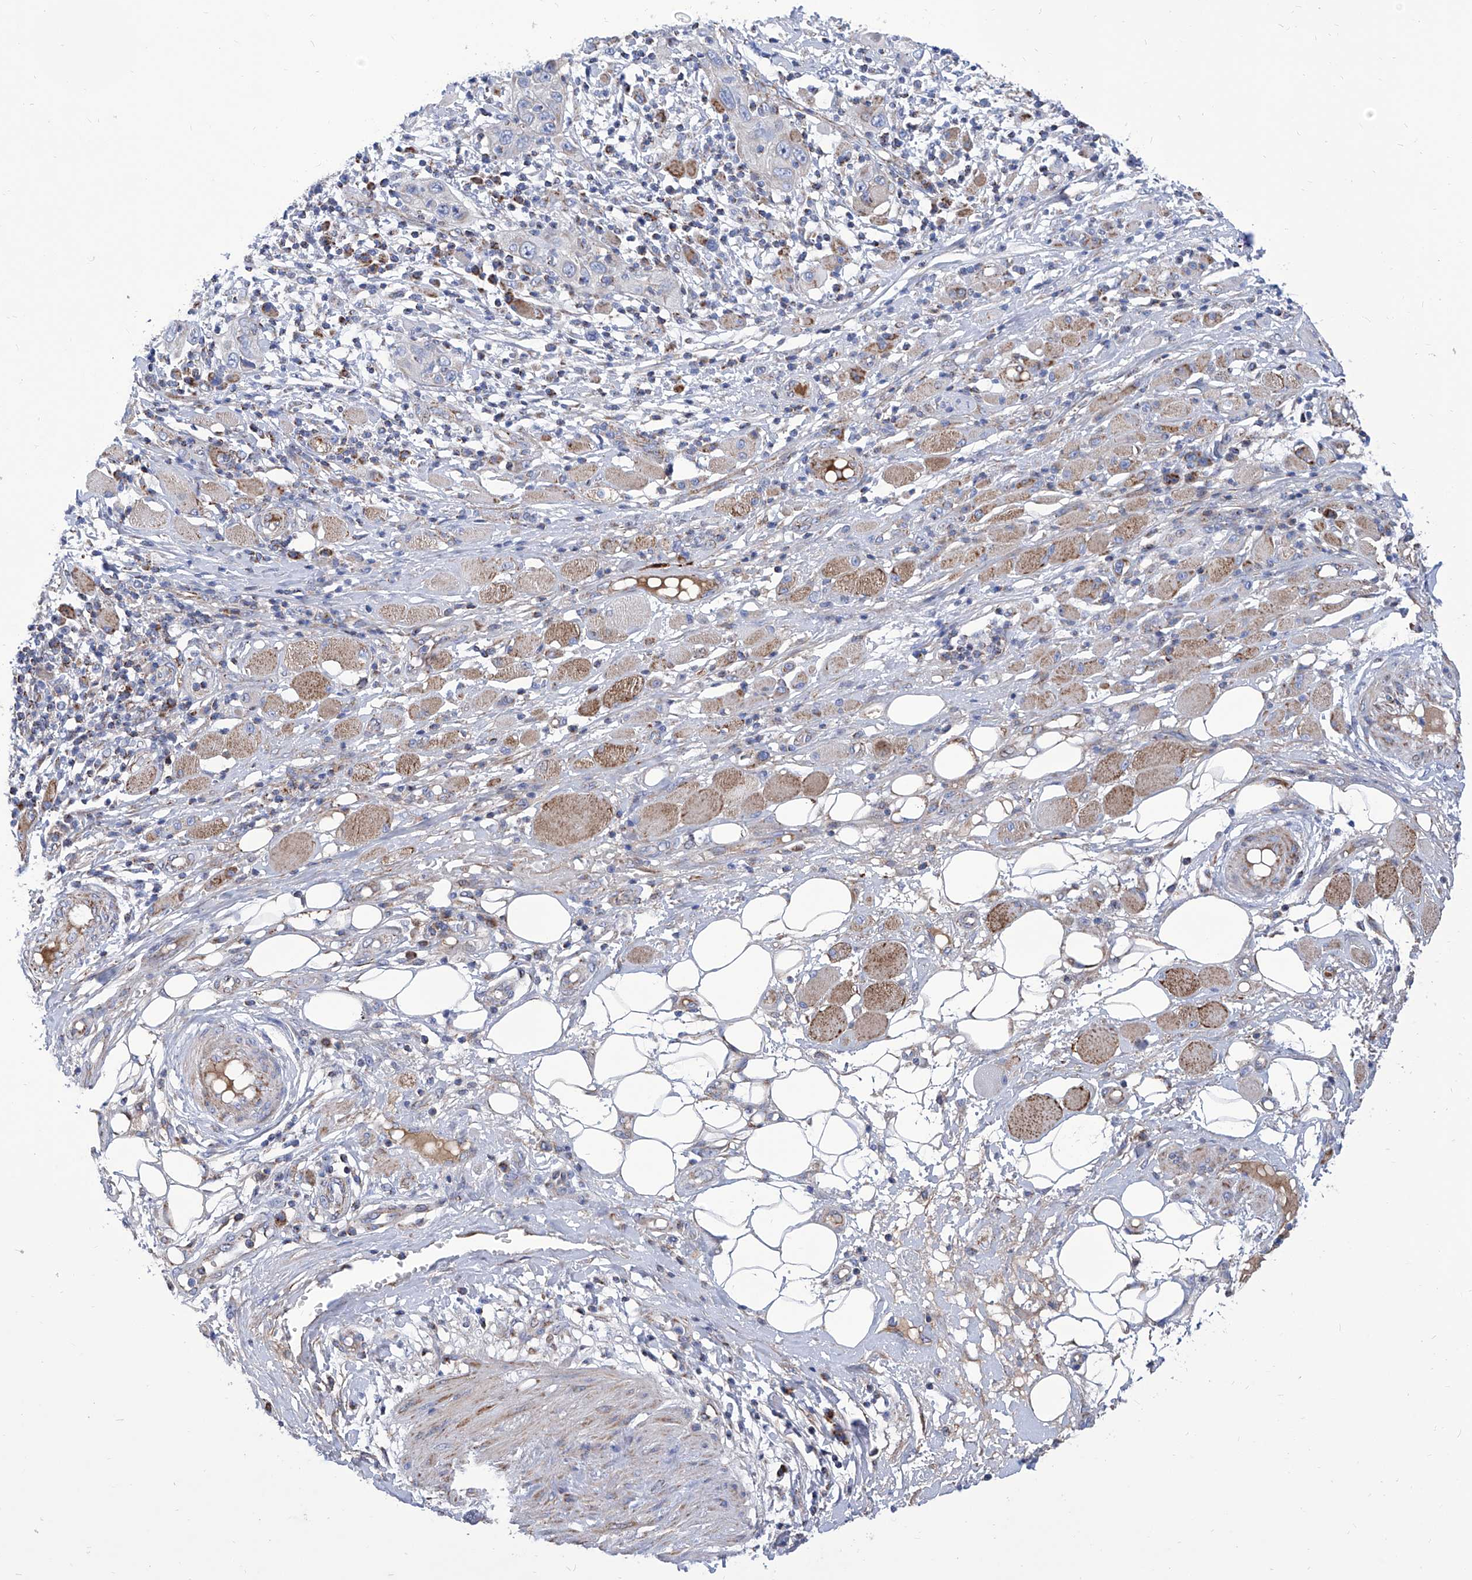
{"staining": {"intensity": "moderate", "quantity": "25%-75%", "location": "cytoplasmic/membranous"}, "tissue": "skin cancer", "cell_type": "Tumor cells", "image_type": "cancer", "snomed": [{"axis": "morphology", "description": "Squamous cell carcinoma, NOS"}, {"axis": "topography", "description": "Skin"}], "caption": "About 25%-75% of tumor cells in human skin cancer (squamous cell carcinoma) reveal moderate cytoplasmic/membranous protein expression as visualized by brown immunohistochemical staining.", "gene": "SRBD1", "patient": {"sex": "female", "age": 88}}